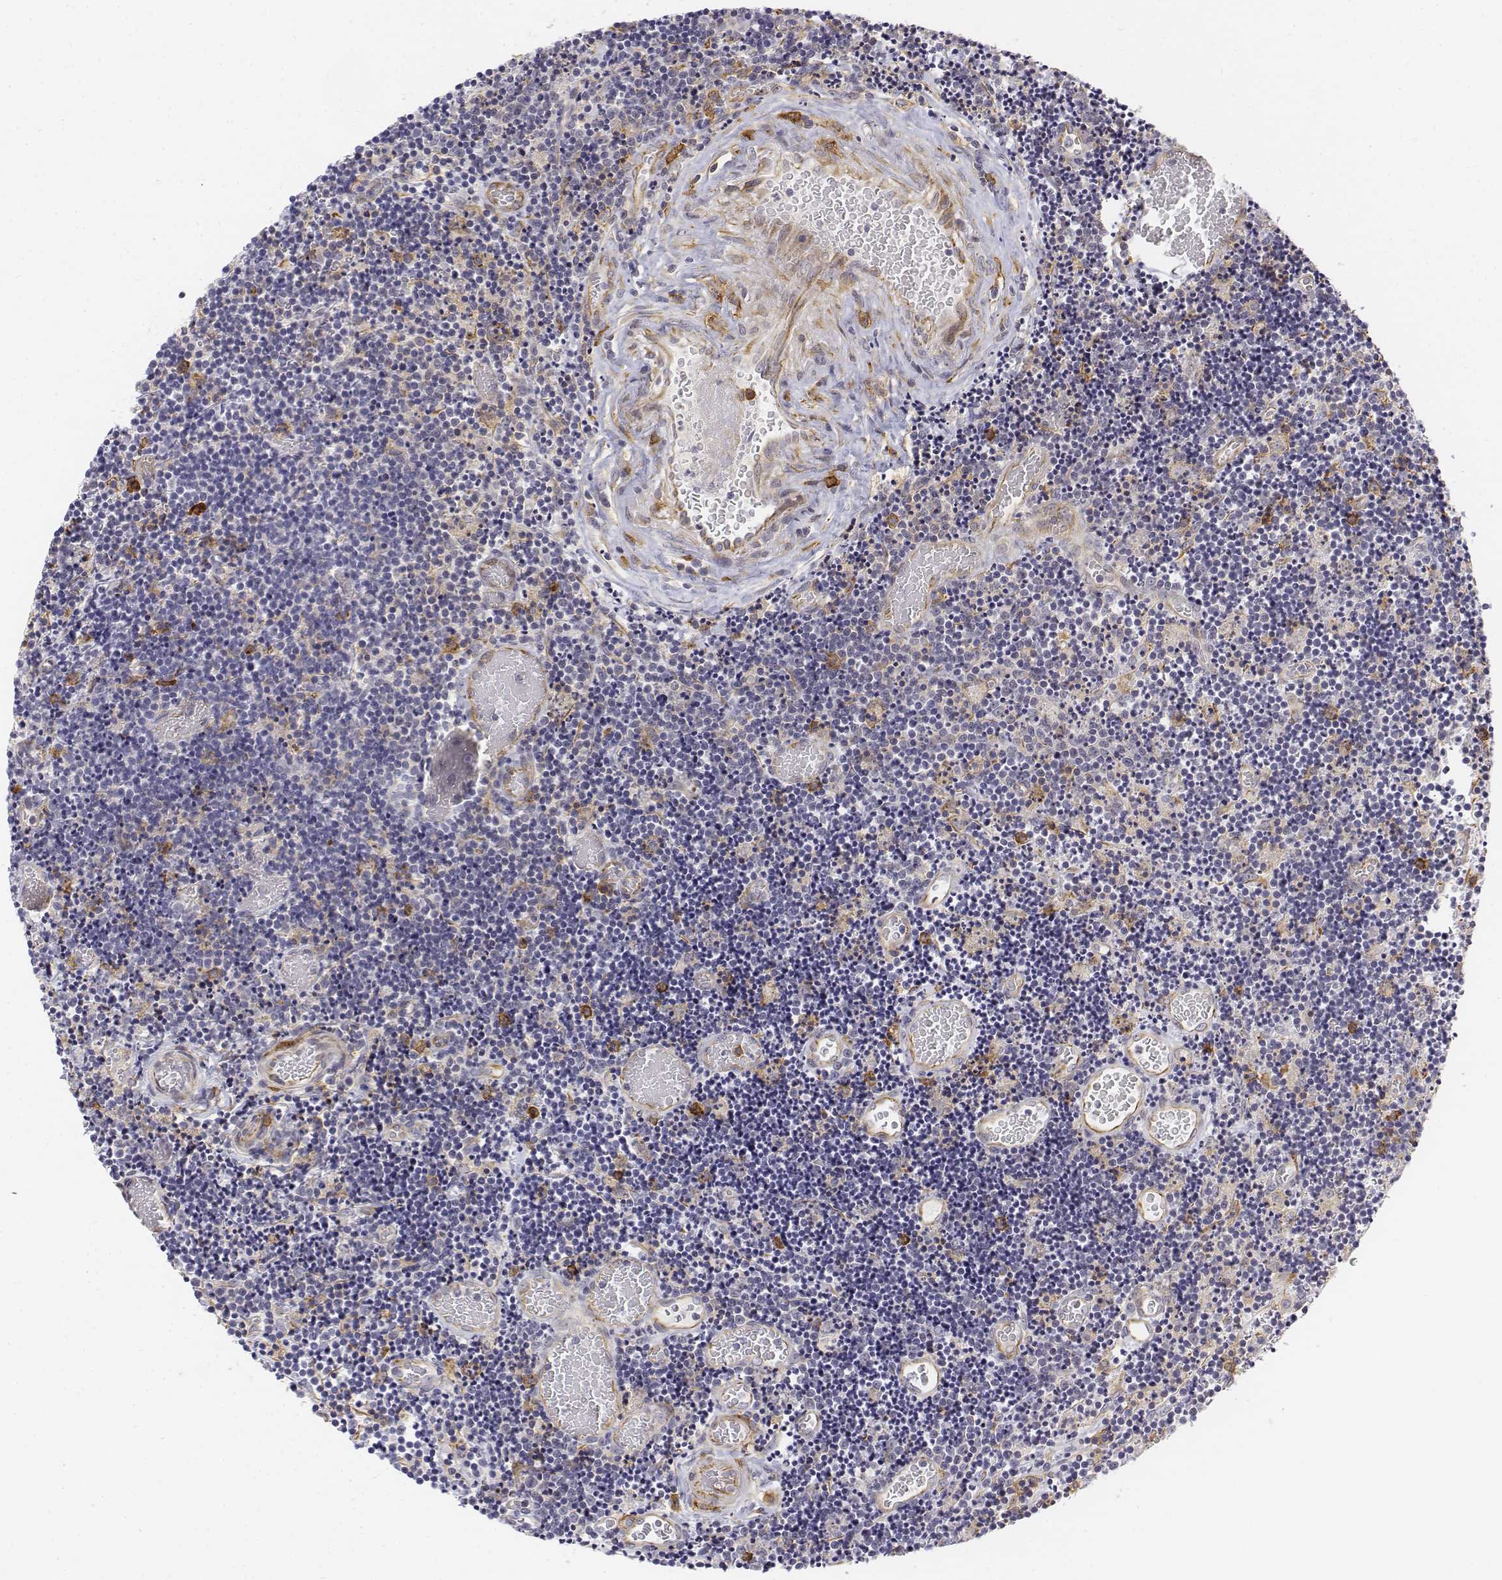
{"staining": {"intensity": "negative", "quantity": "none", "location": "none"}, "tissue": "lymphoma", "cell_type": "Tumor cells", "image_type": "cancer", "snomed": [{"axis": "morphology", "description": "Malignant lymphoma, non-Hodgkin's type, Low grade"}, {"axis": "topography", "description": "Brain"}], "caption": "Tumor cells show no significant protein positivity in low-grade malignant lymphoma, non-Hodgkin's type.", "gene": "CD14", "patient": {"sex": "female", "age": 66}}